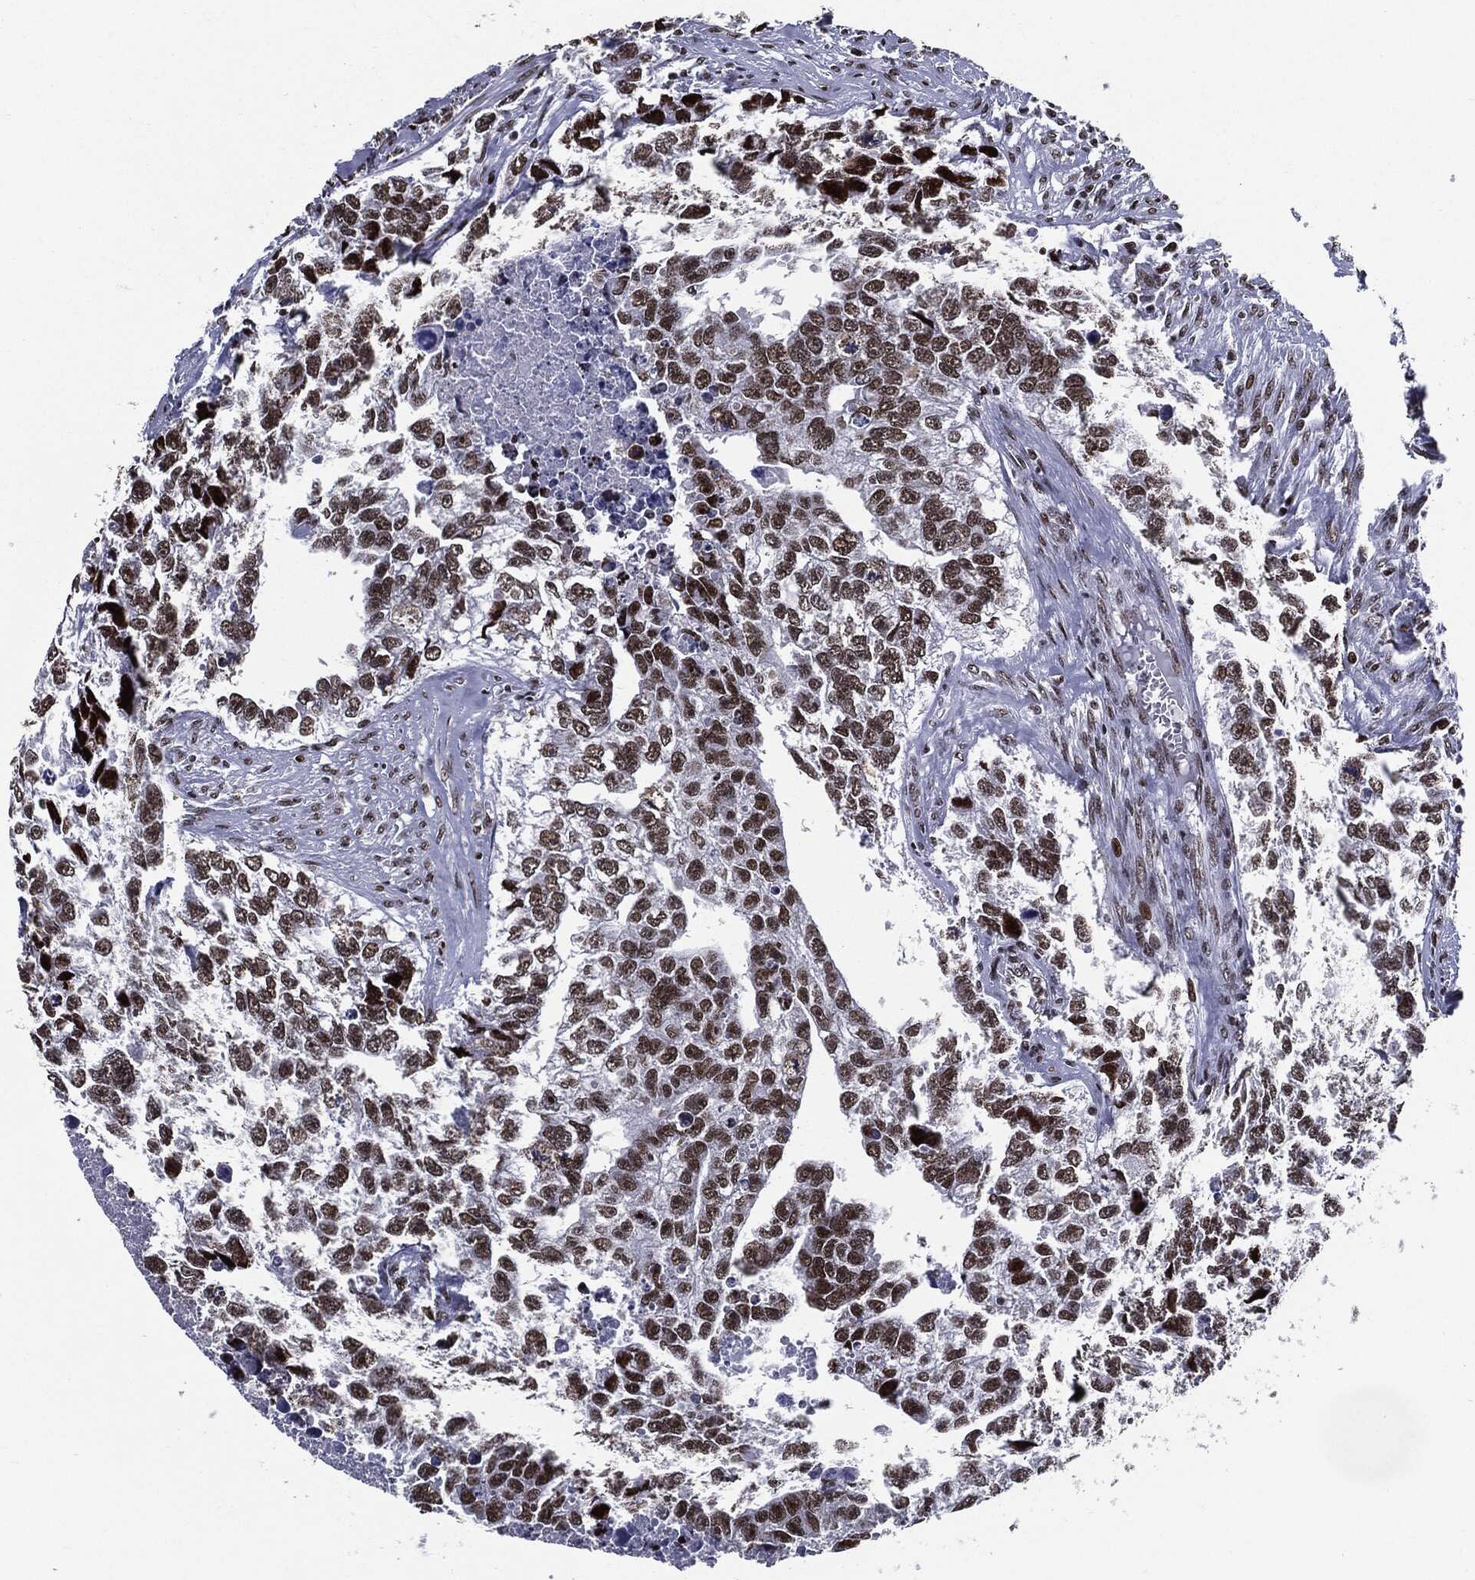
{"staining": {"intensity": "moderate", "quantity": ">75%", "location": "nuclear"}, "tissue": "testis cancer", "cell_type": "Tumor cells", "image_type": "cancer", "snomed": [{"axis": "morphology", "description": "Carcinoma, Embryonal, NOS"}, {"axis": "morphology", "description": "Teratoma, malignant, NOS"}, {"axis": "topography", "description": "Testis"}], "caption": "Tumor cells exhibit medium levels of moderate nuclear staining in approximately >75% of cells in embryonal carcinoma (testis). The staining was performed using DAB (3,3'-diaminobenzidine) to visualize the protein expression in brown, while the nuclei were stained in blue with hematoxylin (Magnification: 20x).", "gene": "ZFP91", "patient": {"sex": "male", "age": 44}}